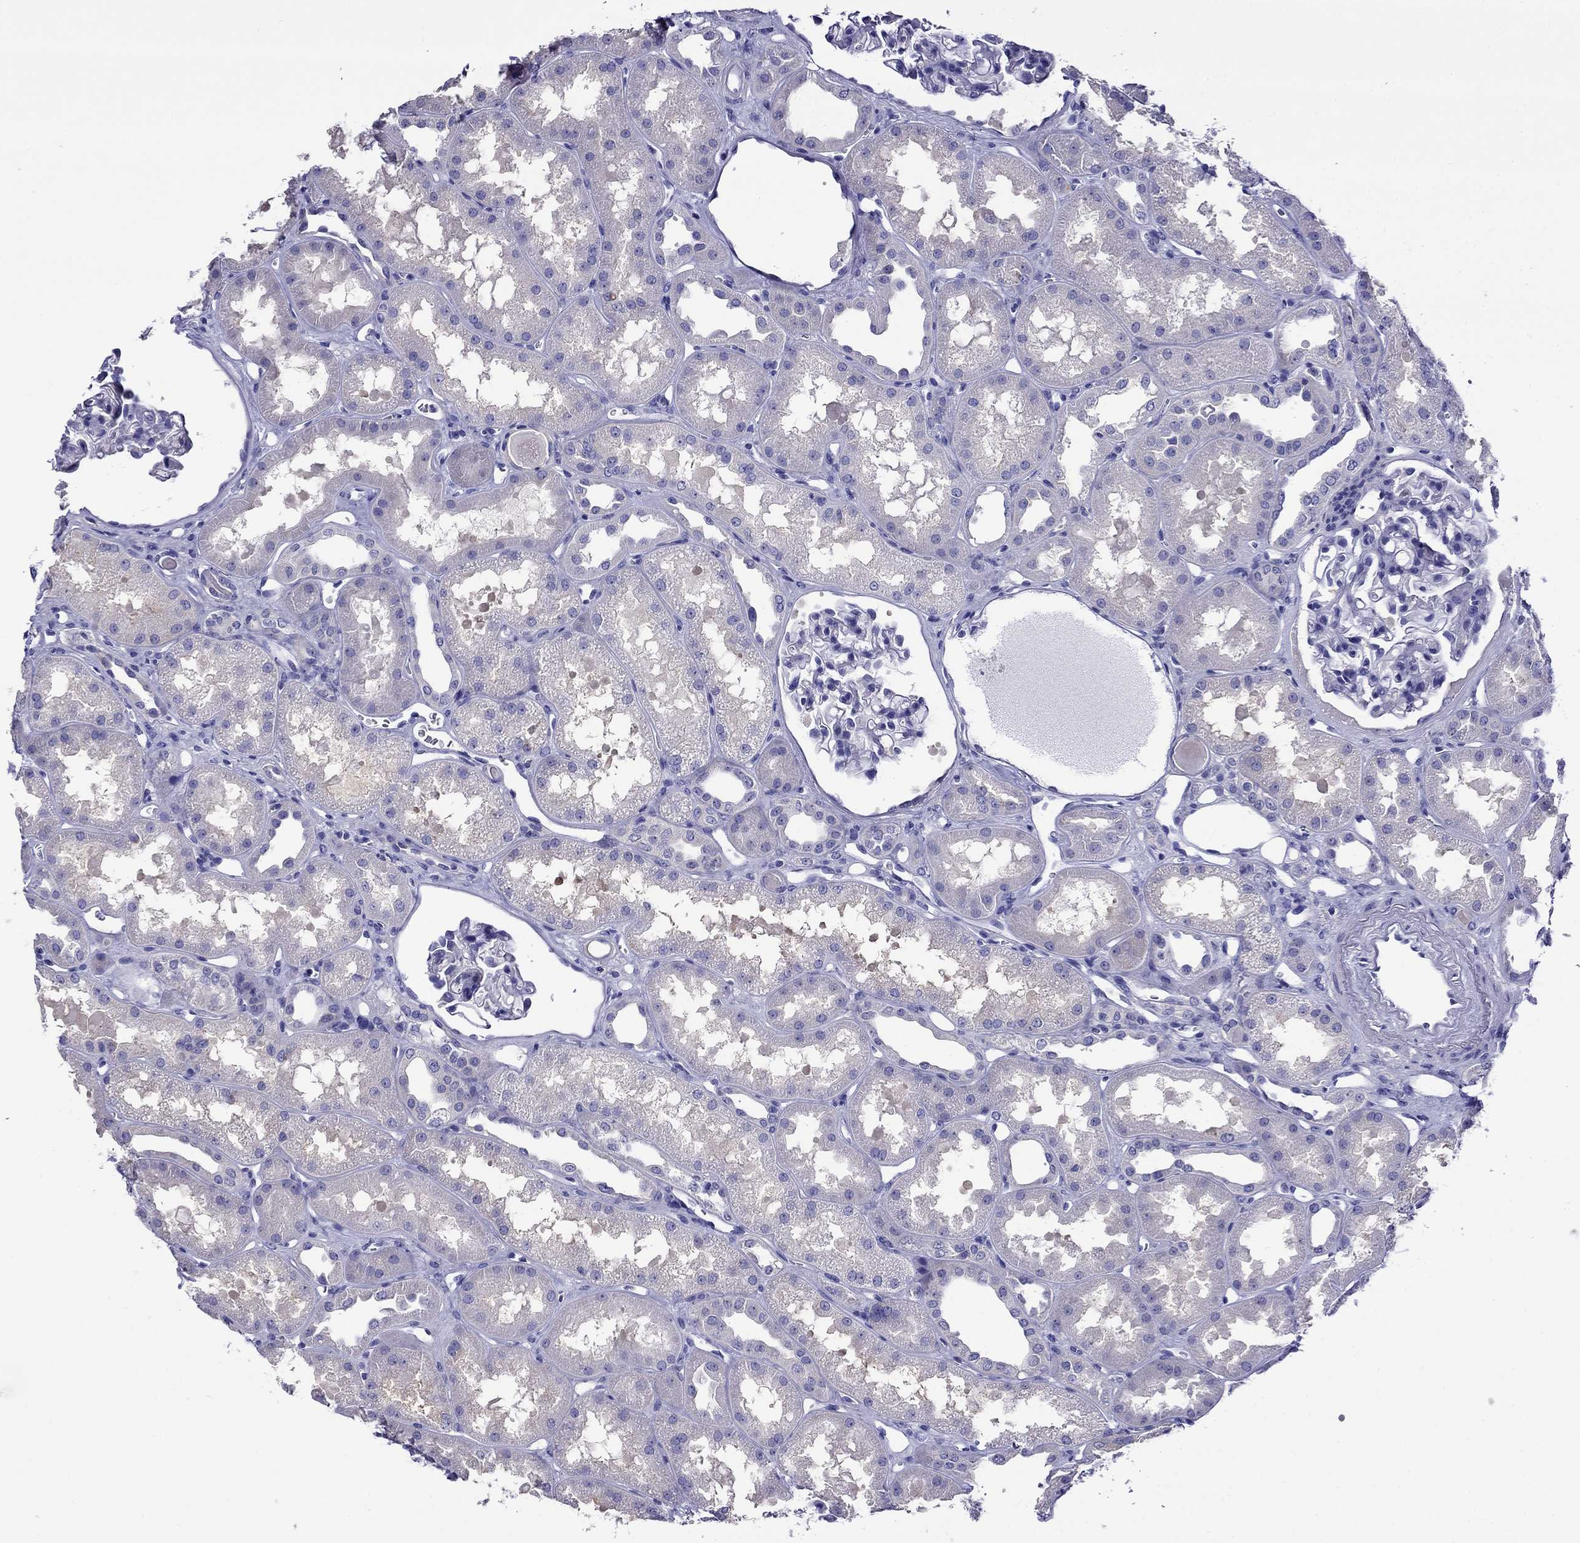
{"staining": {"intensity": "negative", "quantity": "none", "location": "none"}, "tissue": "kidney", "cell_type": "Cells in glomeruli", "image_type": "normal", "snomed": [{"axis": "morphology", "description": "Normal tissue, NOS"}, {"axis": "topography", "description": "Kidney"}], "caption": "This is an IHC histopathology image of normal human kidney. There is no staining in cells in glomeruli.", "gene": "SCG2", "patient": {"sex": "male", "age": 61}}